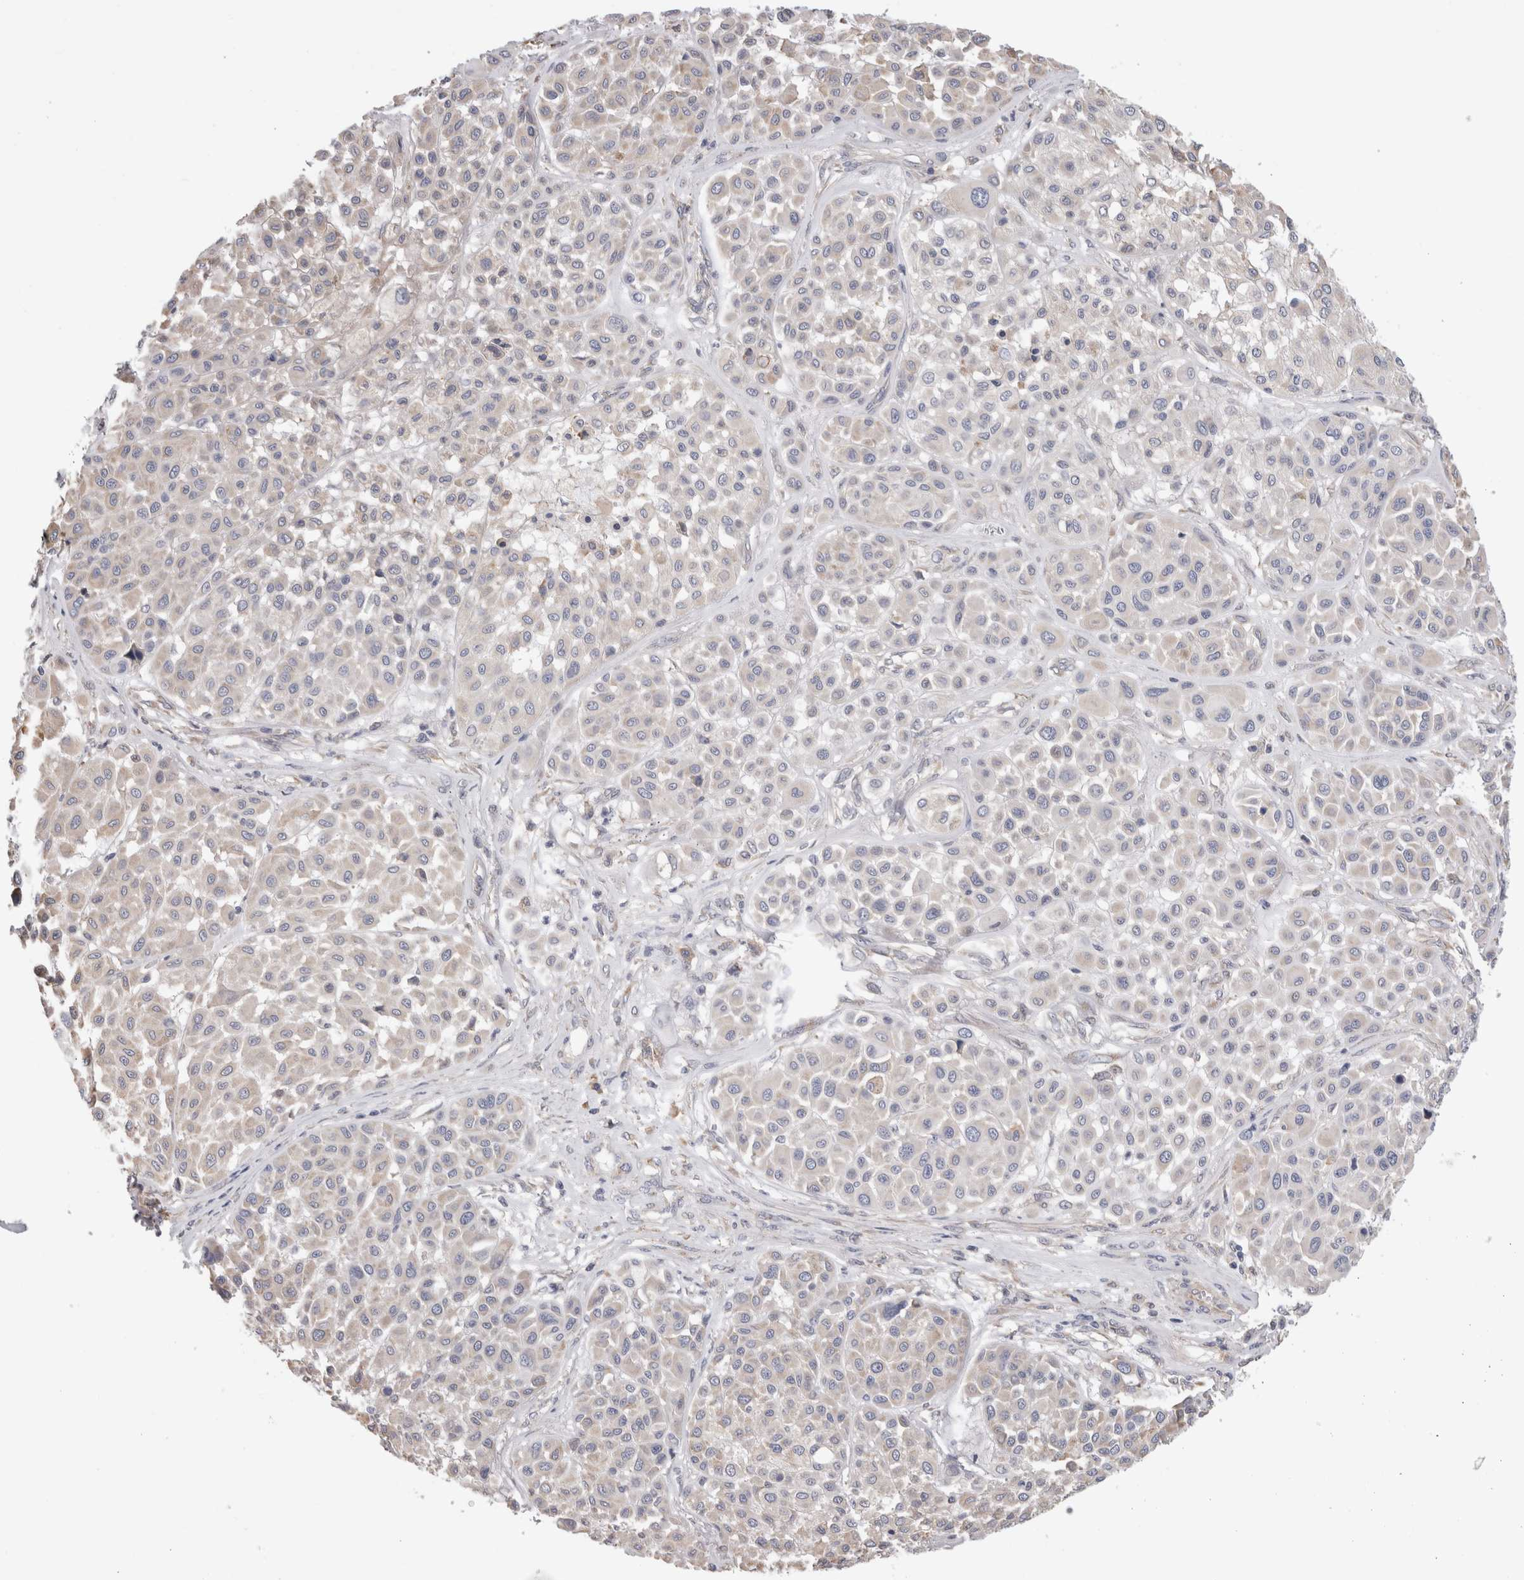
{"staining": {"intensity": "negative", "quantity": "none", "location": "none"}, "tissue": "melanoma", "cell_type": "Tumor cells", "image_type": "cancer", "snomed": [{"axis": "morphology", "description": "Malignant melanoma, Metastatic site"}, {"axis": "topography", "description": "Soft tissue"}], "caption": "A high-resolution histopathology image shows immunohistochemistry (IHC) staining of malignant melanoma (metastatic site), which reveals no significant positivity in tumor cells.", "gene": "SMAP2", "patient": {"sex": "male", "age": 41}}